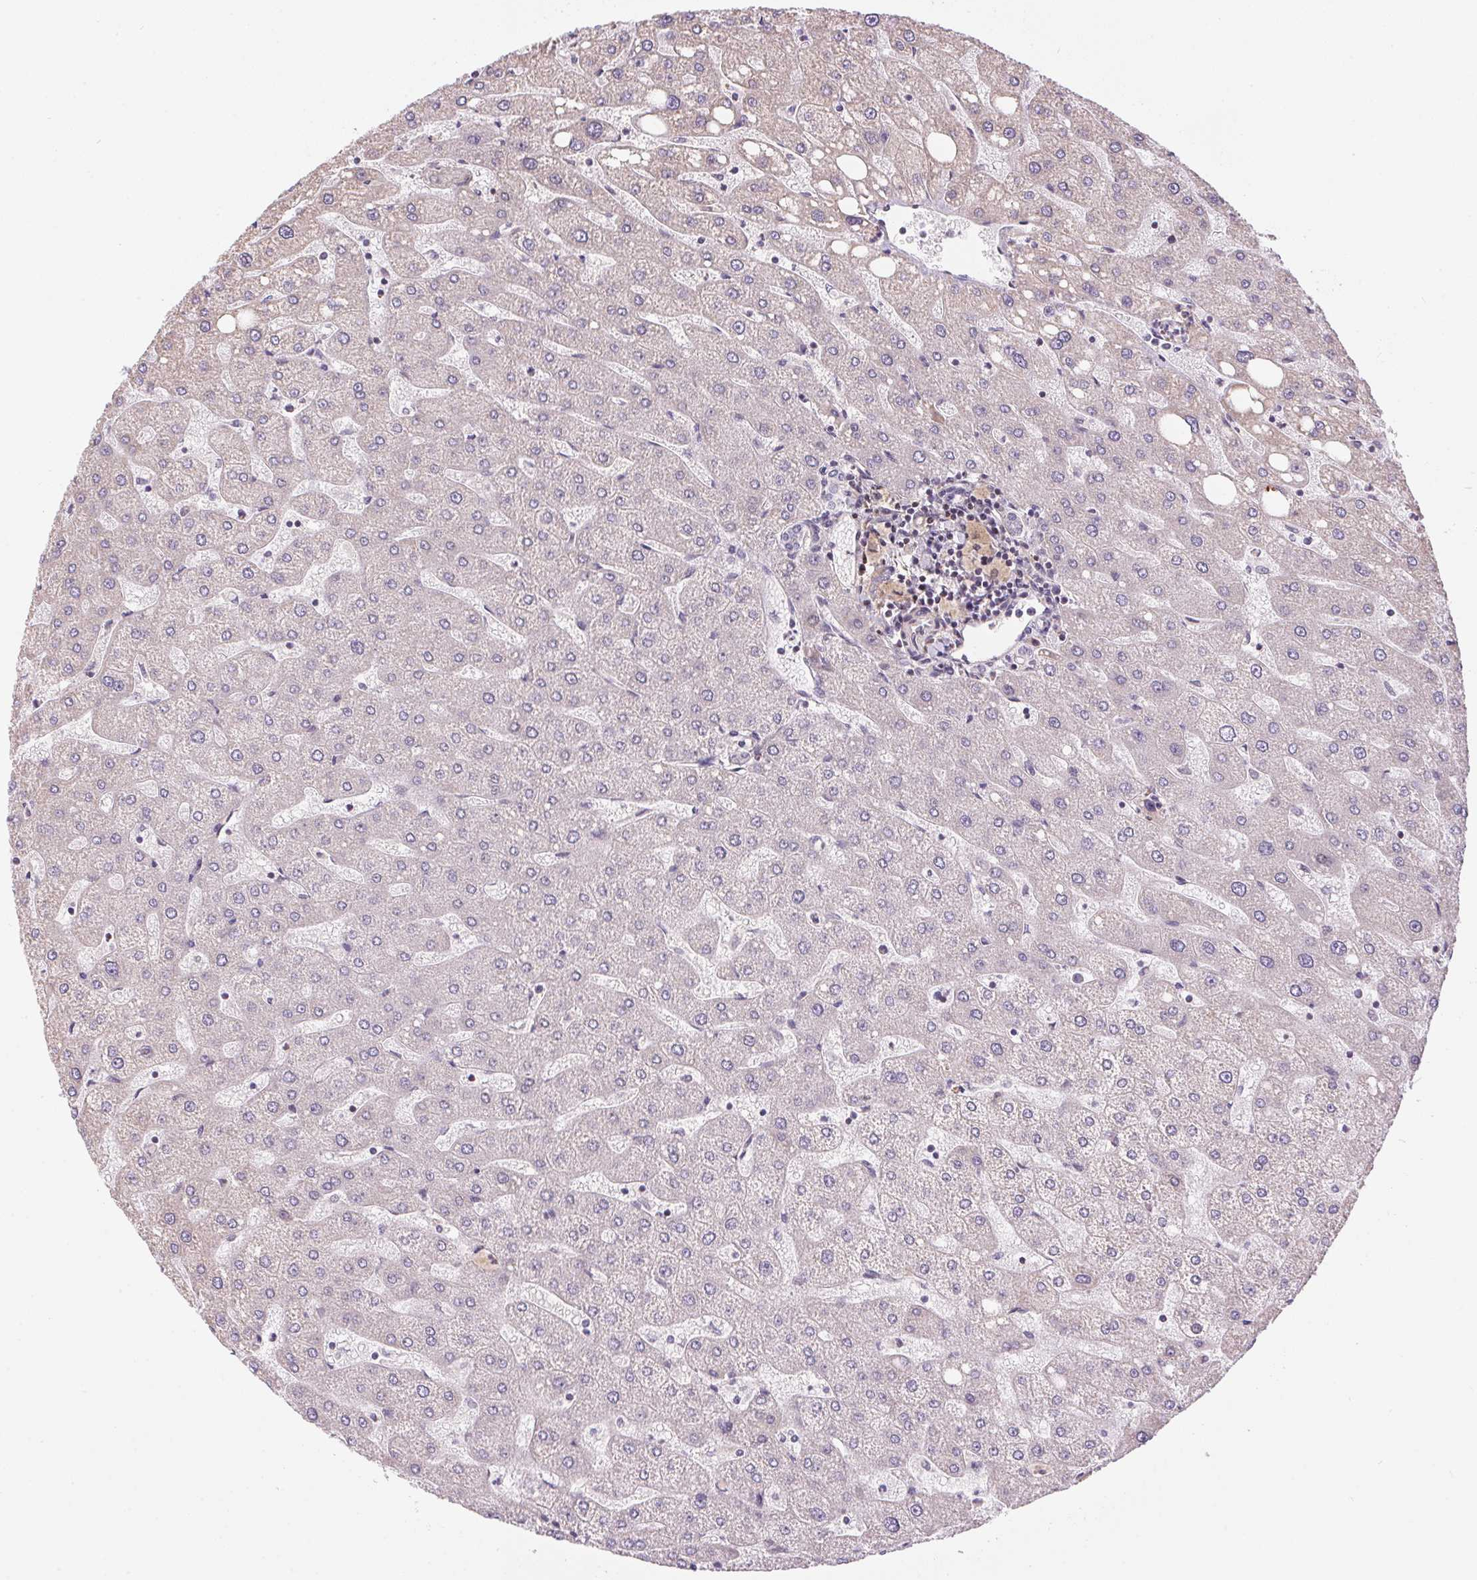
{"staining": {"intensity": "negative", "quantity": "none", "location": "none"}, "tissue": "liver", "cell_type": "Cholangiocytes", "image_type": "normal", "snomed": [{"axis": "morphology", "description": "Normal tissue, NOS"}, {"axis": "topography", "description": "Liver"}], "caption": "Liver was stained to show a protein in brown. There is no significant expression in cholangiocytes. Brightfield microscopy of immunohistochemistry stained with DAB (3,3'-diaminobenzidine) (brown) and hematoxylin (blue), captured at high magnification.", "gene": "UNC13B", "patient": {"sex": "male", "age": 67}}